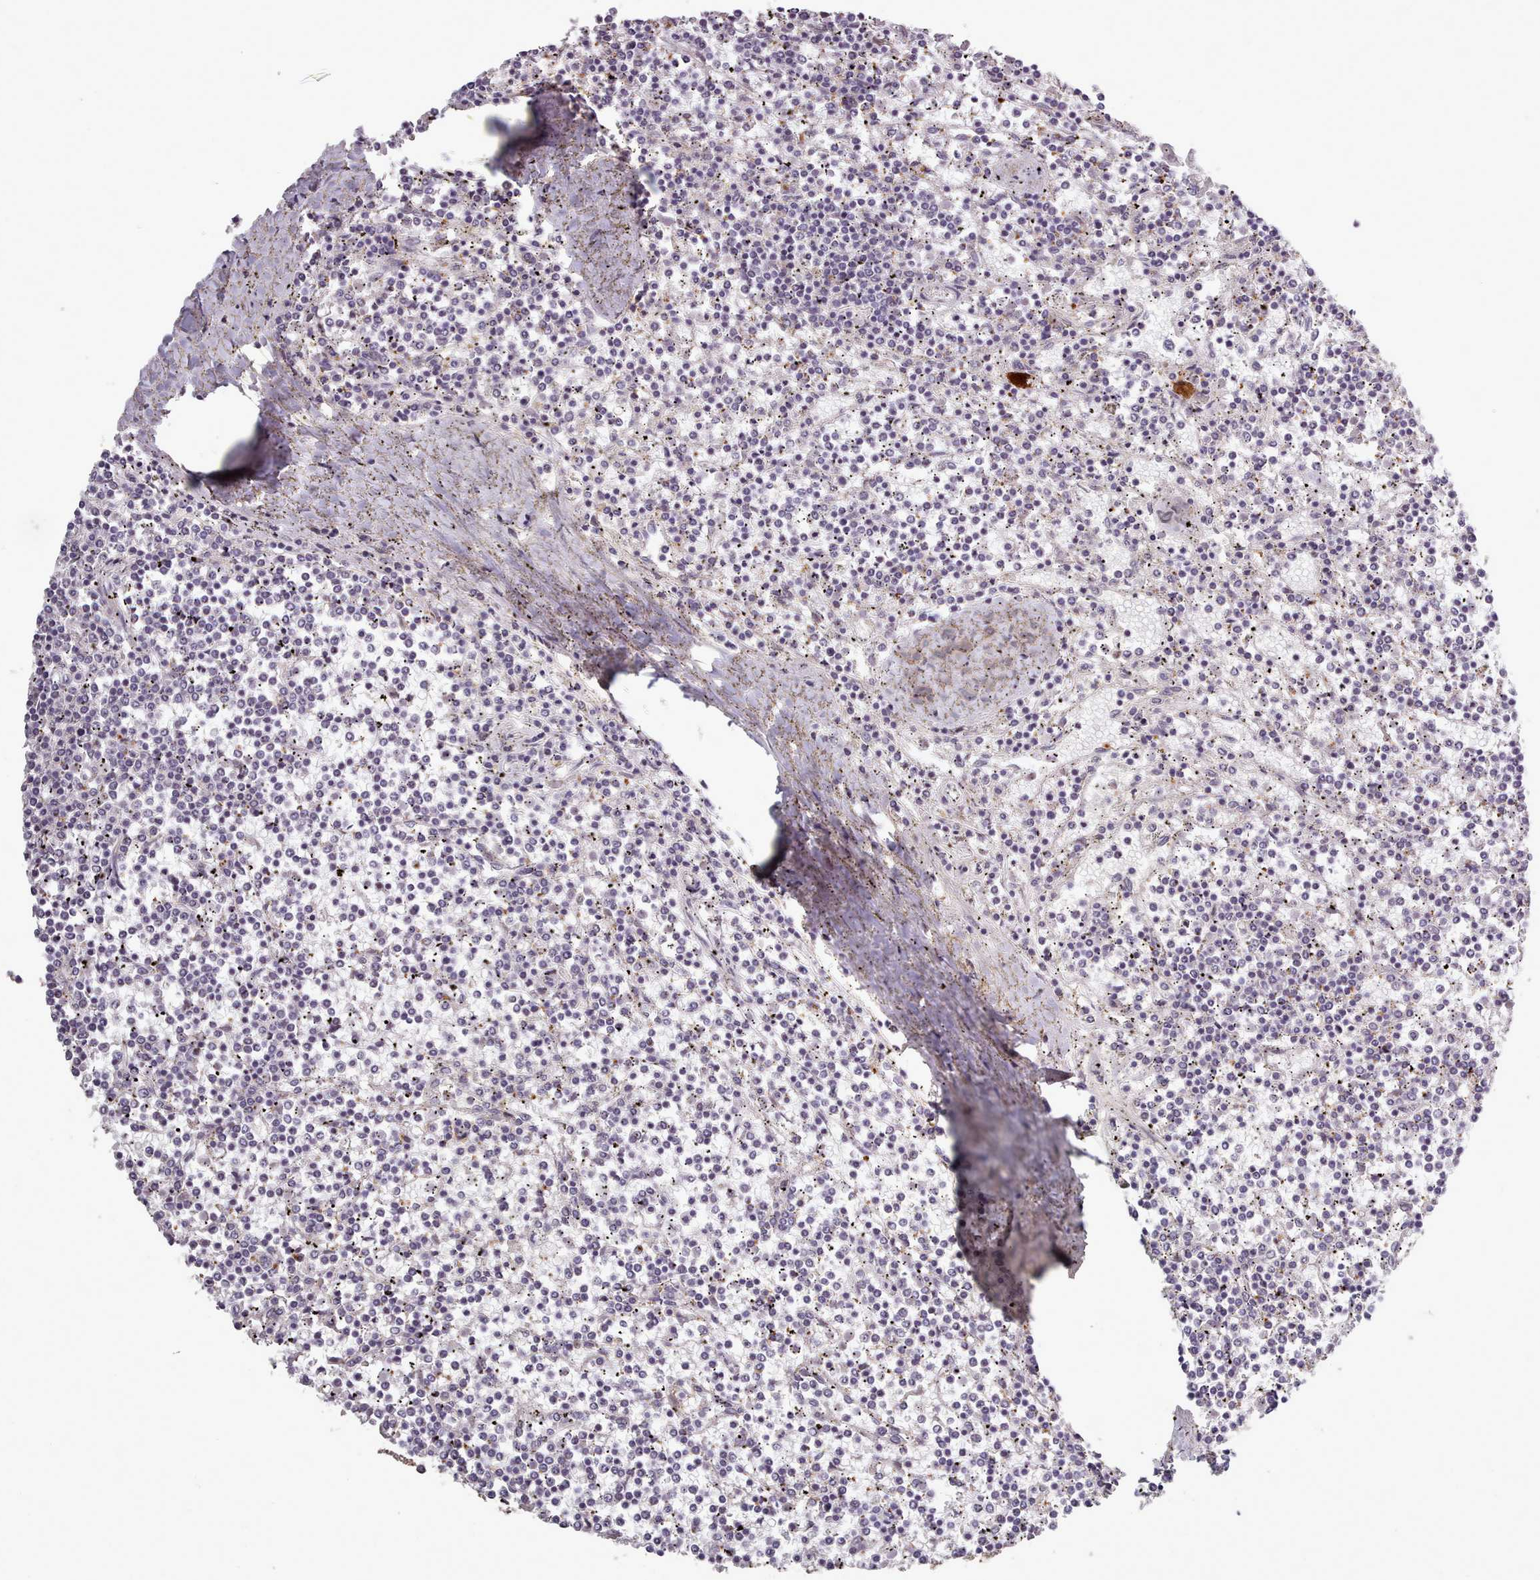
{"staining": {"intensity": "negative", "quantity": "none", "location": "none"}, "tissue": "lymphoma", "cell_type": "Tumor cells", "image_type": "cancer", "snomed": [{"axis": "morphology", "description": "Malignant lymphoma, non-Hodgkin's type, Low grade"}, {"axis": "topography", "description": "Spleen"}], "caption": "IHC of human low-grade malignant lymphoma, non-Hodgkin's type reveals no positivity in tumor cells.", "gene": "LEFTY2", "patient": {"sex": "female", "age": 19}}